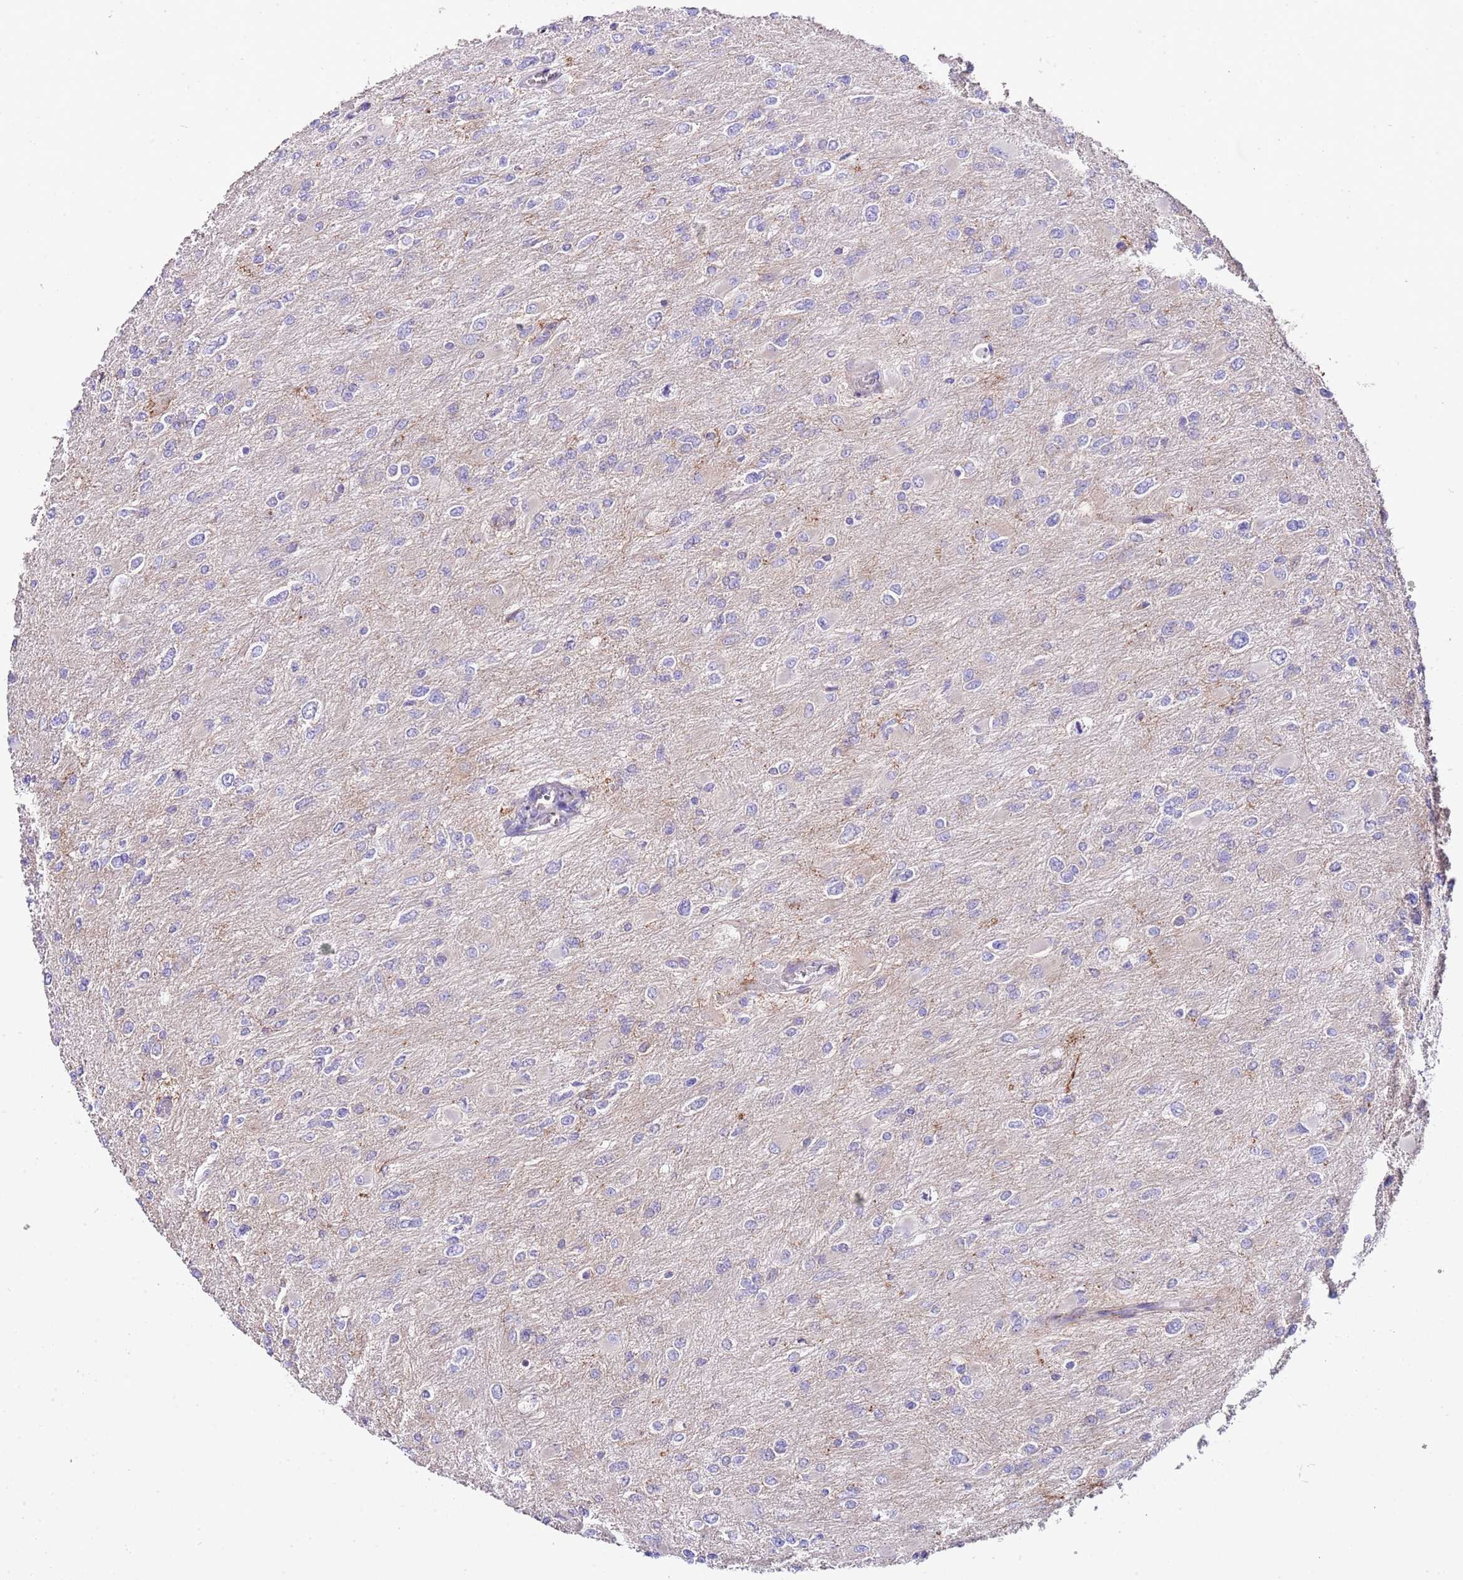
{"staining": {"intensity": "negative", "quantity": "none", "location": "none"}, "tissue": "glioma", "cell_type": "Tumor cells", "image_type": "cancer", "snomed": [{"axis": "morphology", "description": "Glioma, malignant, High grade"}, {"axis": "topography", "description": "Cerebral cortex"}], "caption": "Tumor cells show no significant positivity in glioma.", "gene": "RPS10", "patient": {"sex": "female", "age": 36}}